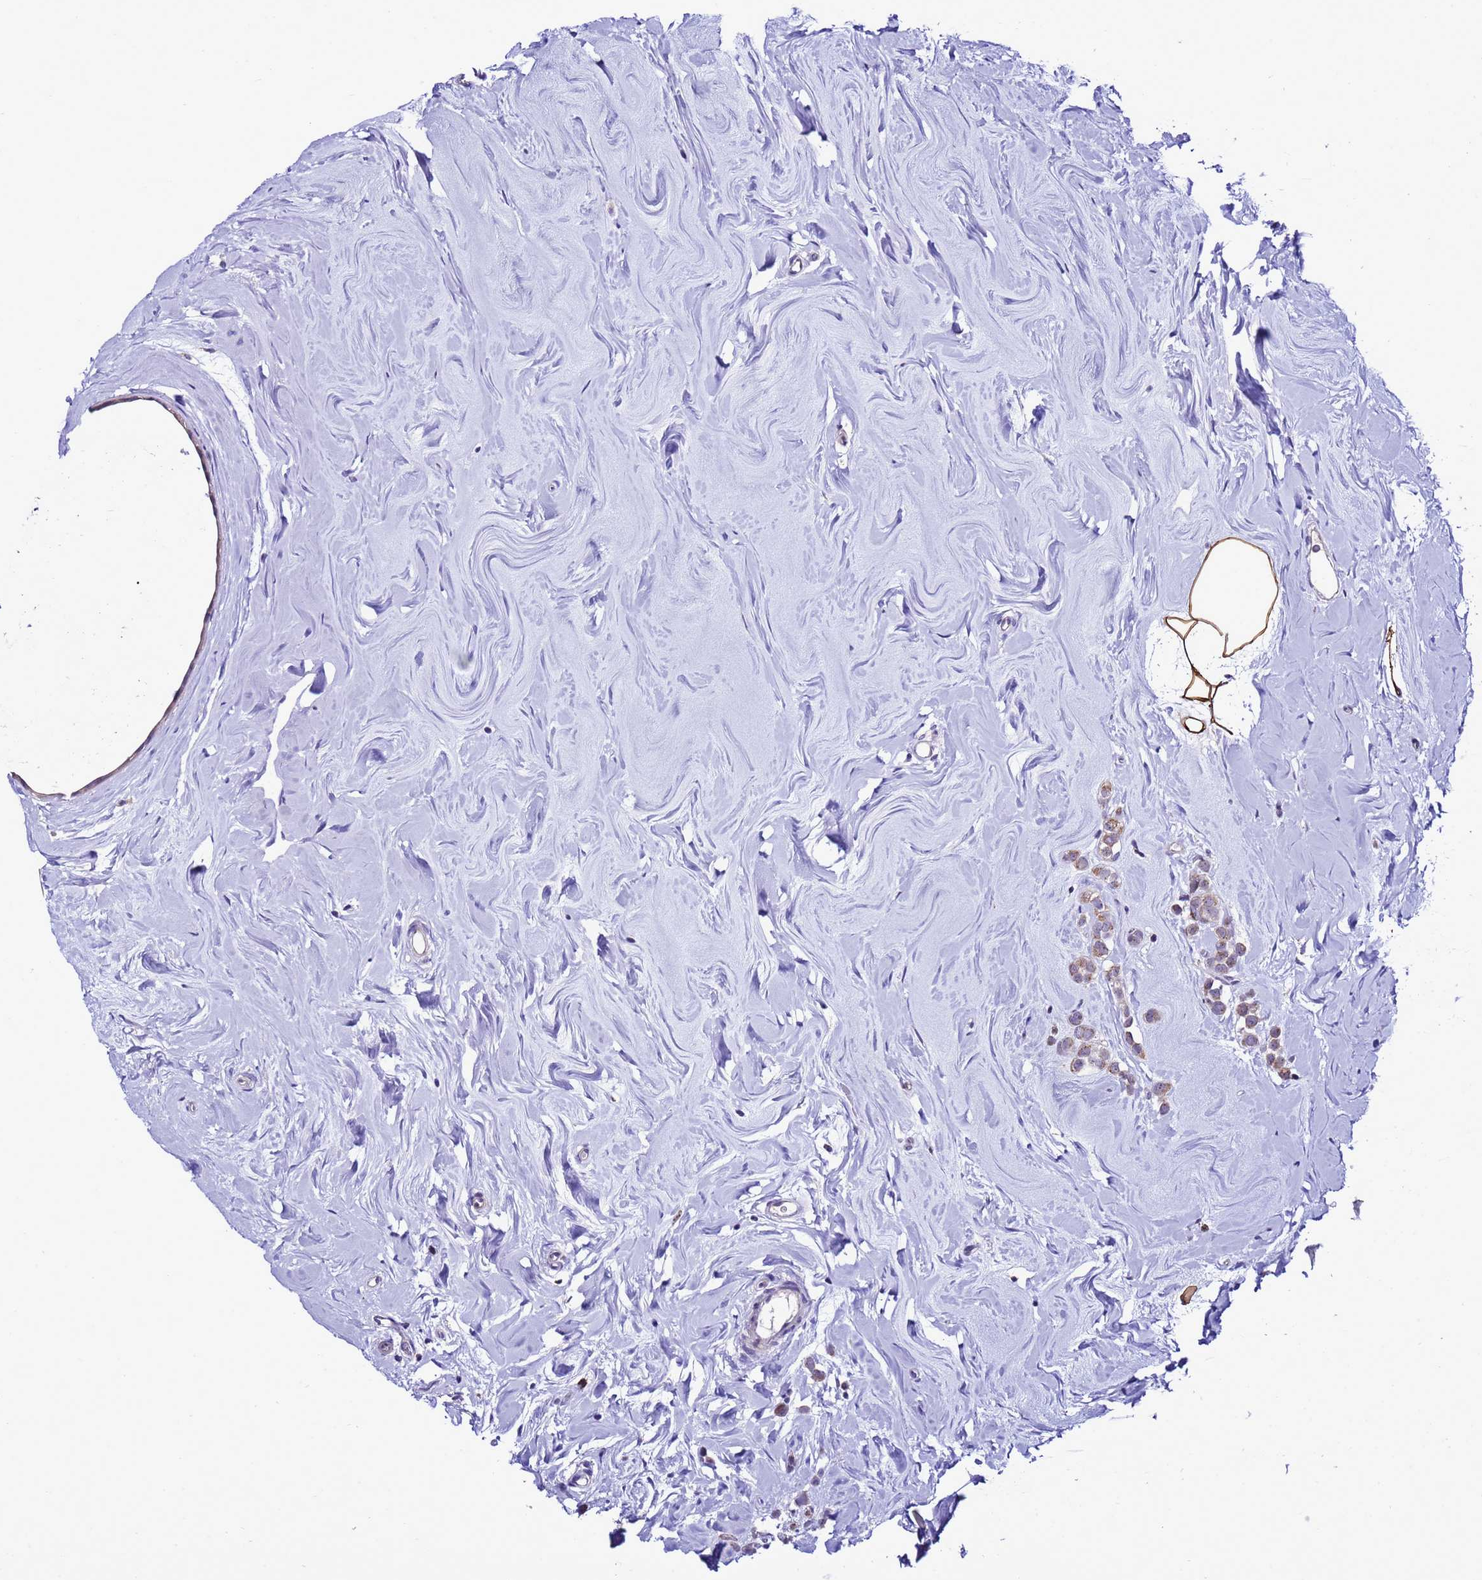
{"staining": {"intensity": "weak", "quantity": ">75%", "location": "cytoplasmic/membranous"}, "tissue": "breast cancer", "cell_type": "Tumor cells", "image_type": "cancer", "snomed": [{"axis": "morphology", "description": "Lobular carcinoma"}, {"axis": "topography", "description": "Breast"}], "caption": "A high-resolution histopathology image shows immunohistochemistry staining of breast cancer (lobular carcinoma), which reveals weak cytoplasmic/membranous expression in about >75% of tumor cells. Using DAB (brown) and hematoxylin (blue) stains, captured at high magnification using brightfield microscopy.", "gene": "DPH6", "patient": {"sex": "female", "age": 47}}